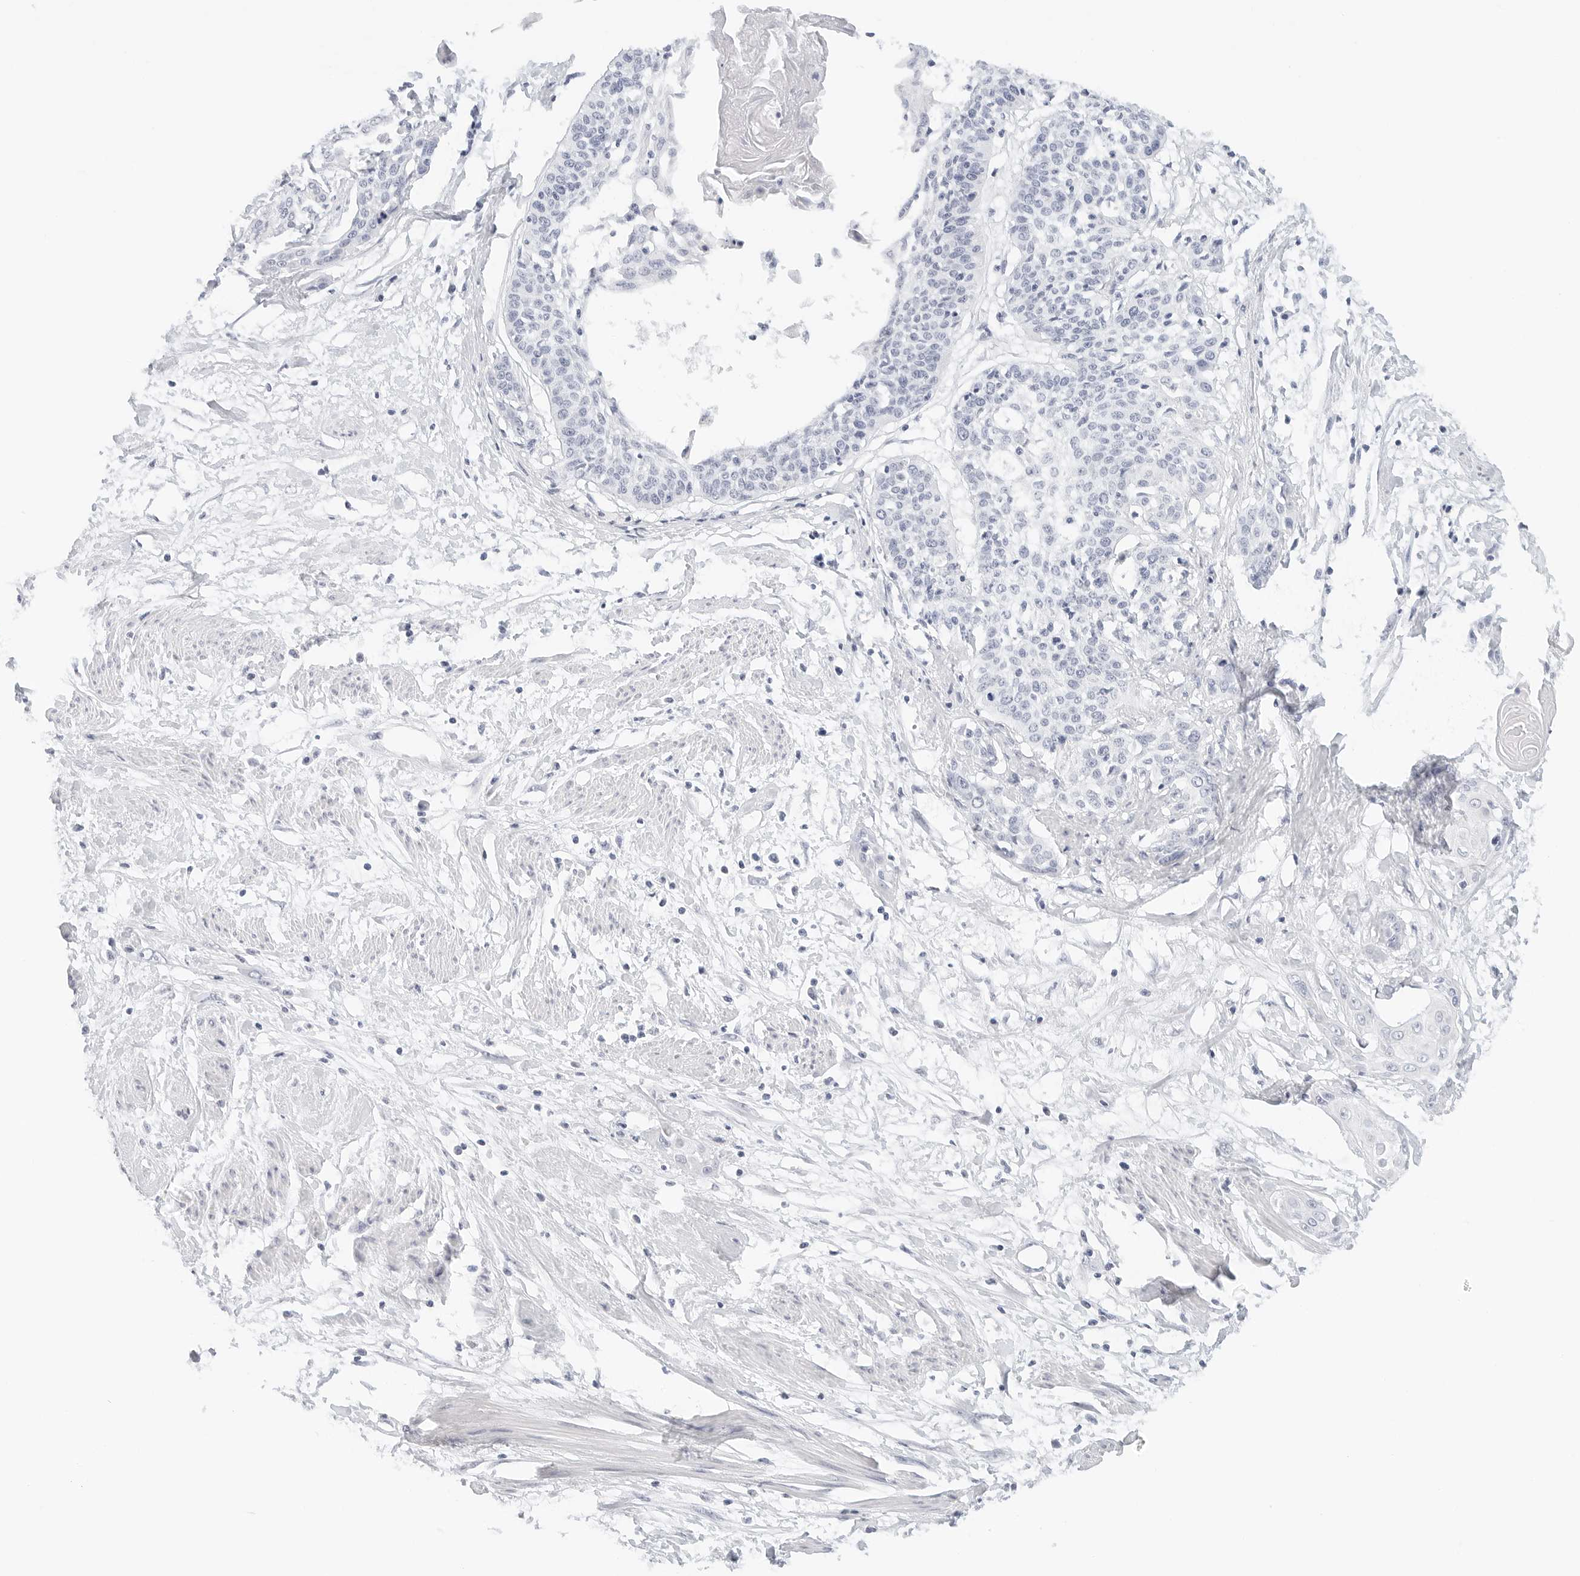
{"staining": {"intensity": "negative", "quantity": "none", "location": "none"}, "tissue": "cervical cancer", "cell_type": "Tumor cells", "image_type": "cancer", "snomed": [{"axis": "morphology", "description": "Squamous cell carcinoma, NOS"}, {"axis": "topography", "description": "Cervix"}], "caption": "Immunohistochemical staining of human cervical cancer (squamous cell carcinoma) demonstrates no significant positivity in tumor cells.", "gene": "CD22", "patient": {"sex": "female", "age": 57}}